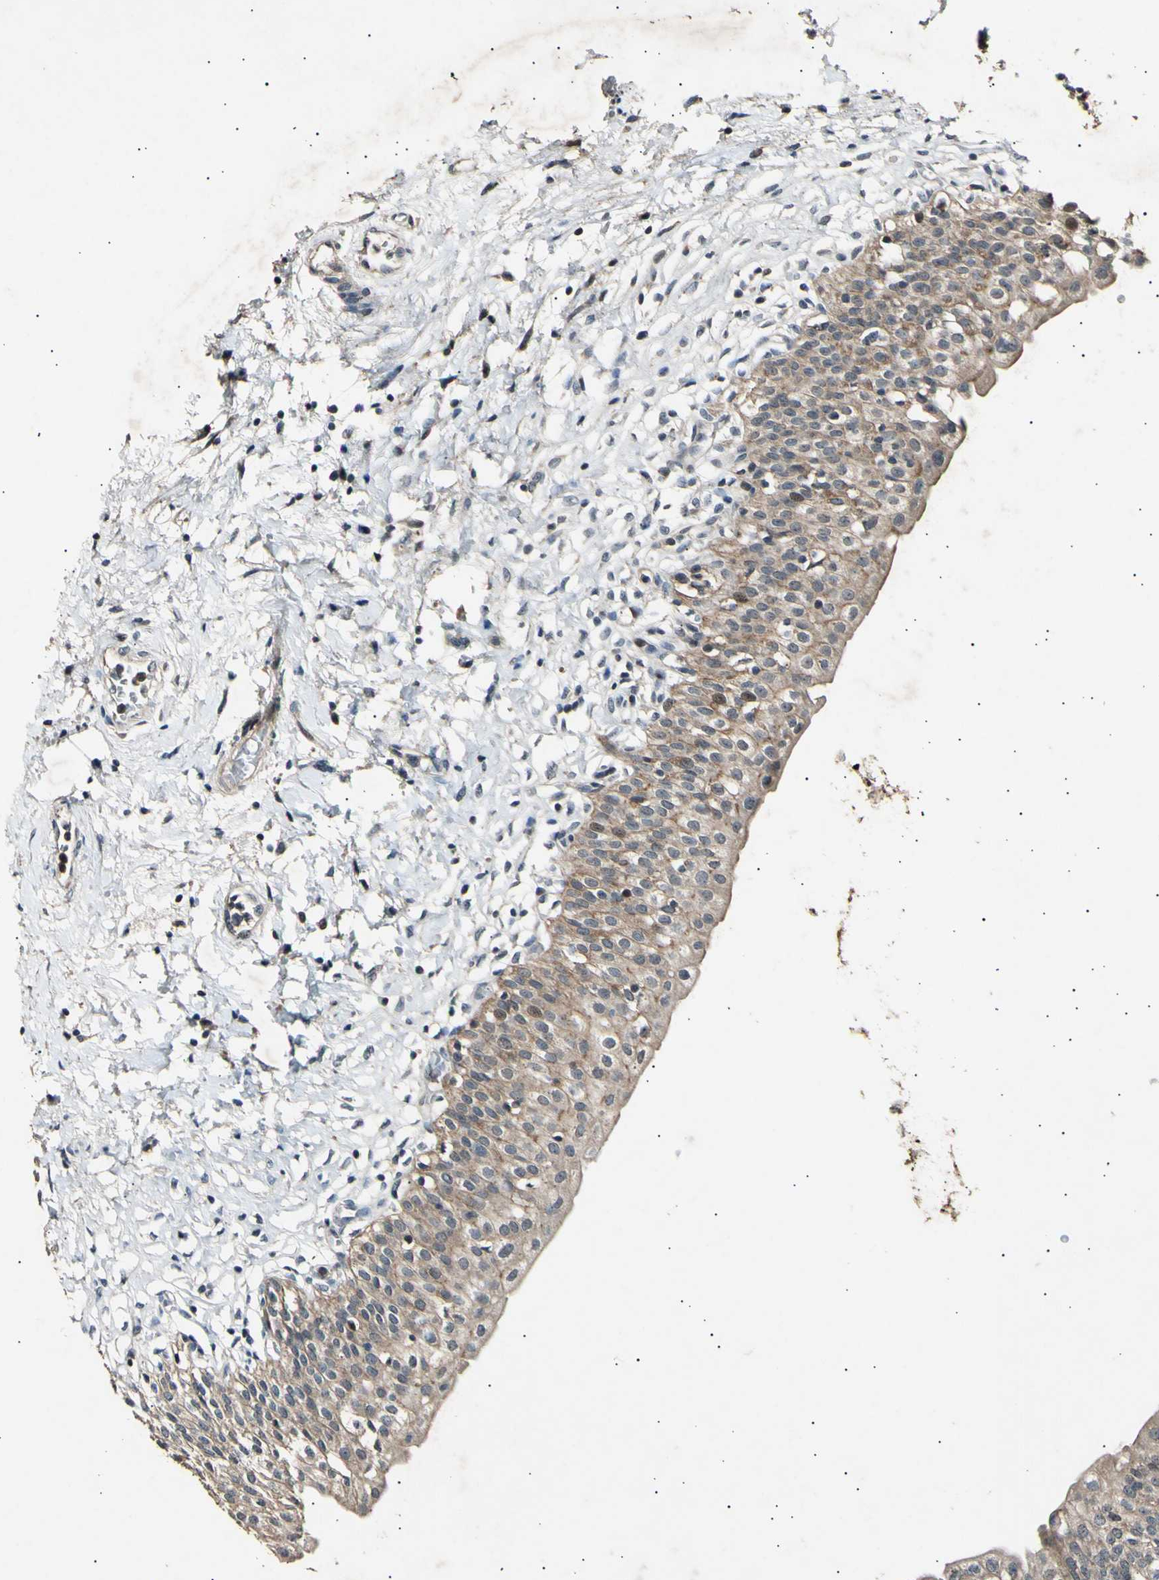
{"staining": {"intensity": "moderate", "quantity": ">75%", "location": "cytoplasmic/membranous,nuclear"}, "tissue": "urinary bladder", "cell_type": "Urothelial cells", "image_type": "normal", "snomed": [{"axis": "morphology", "description": "Normal tissue, NOS"}, {"axis": "topography", "description": "Urinary bladder"}], "caption": "Immunohistochemistry (IHC) of unremarkable urinary bladder shows medium levels of moderate cytoplasmic/membranous,nuclear expression in approximately >75% of urothelial cells.", "gene": "ADCY3", "patient": {"sex": "male", "age": 55}}